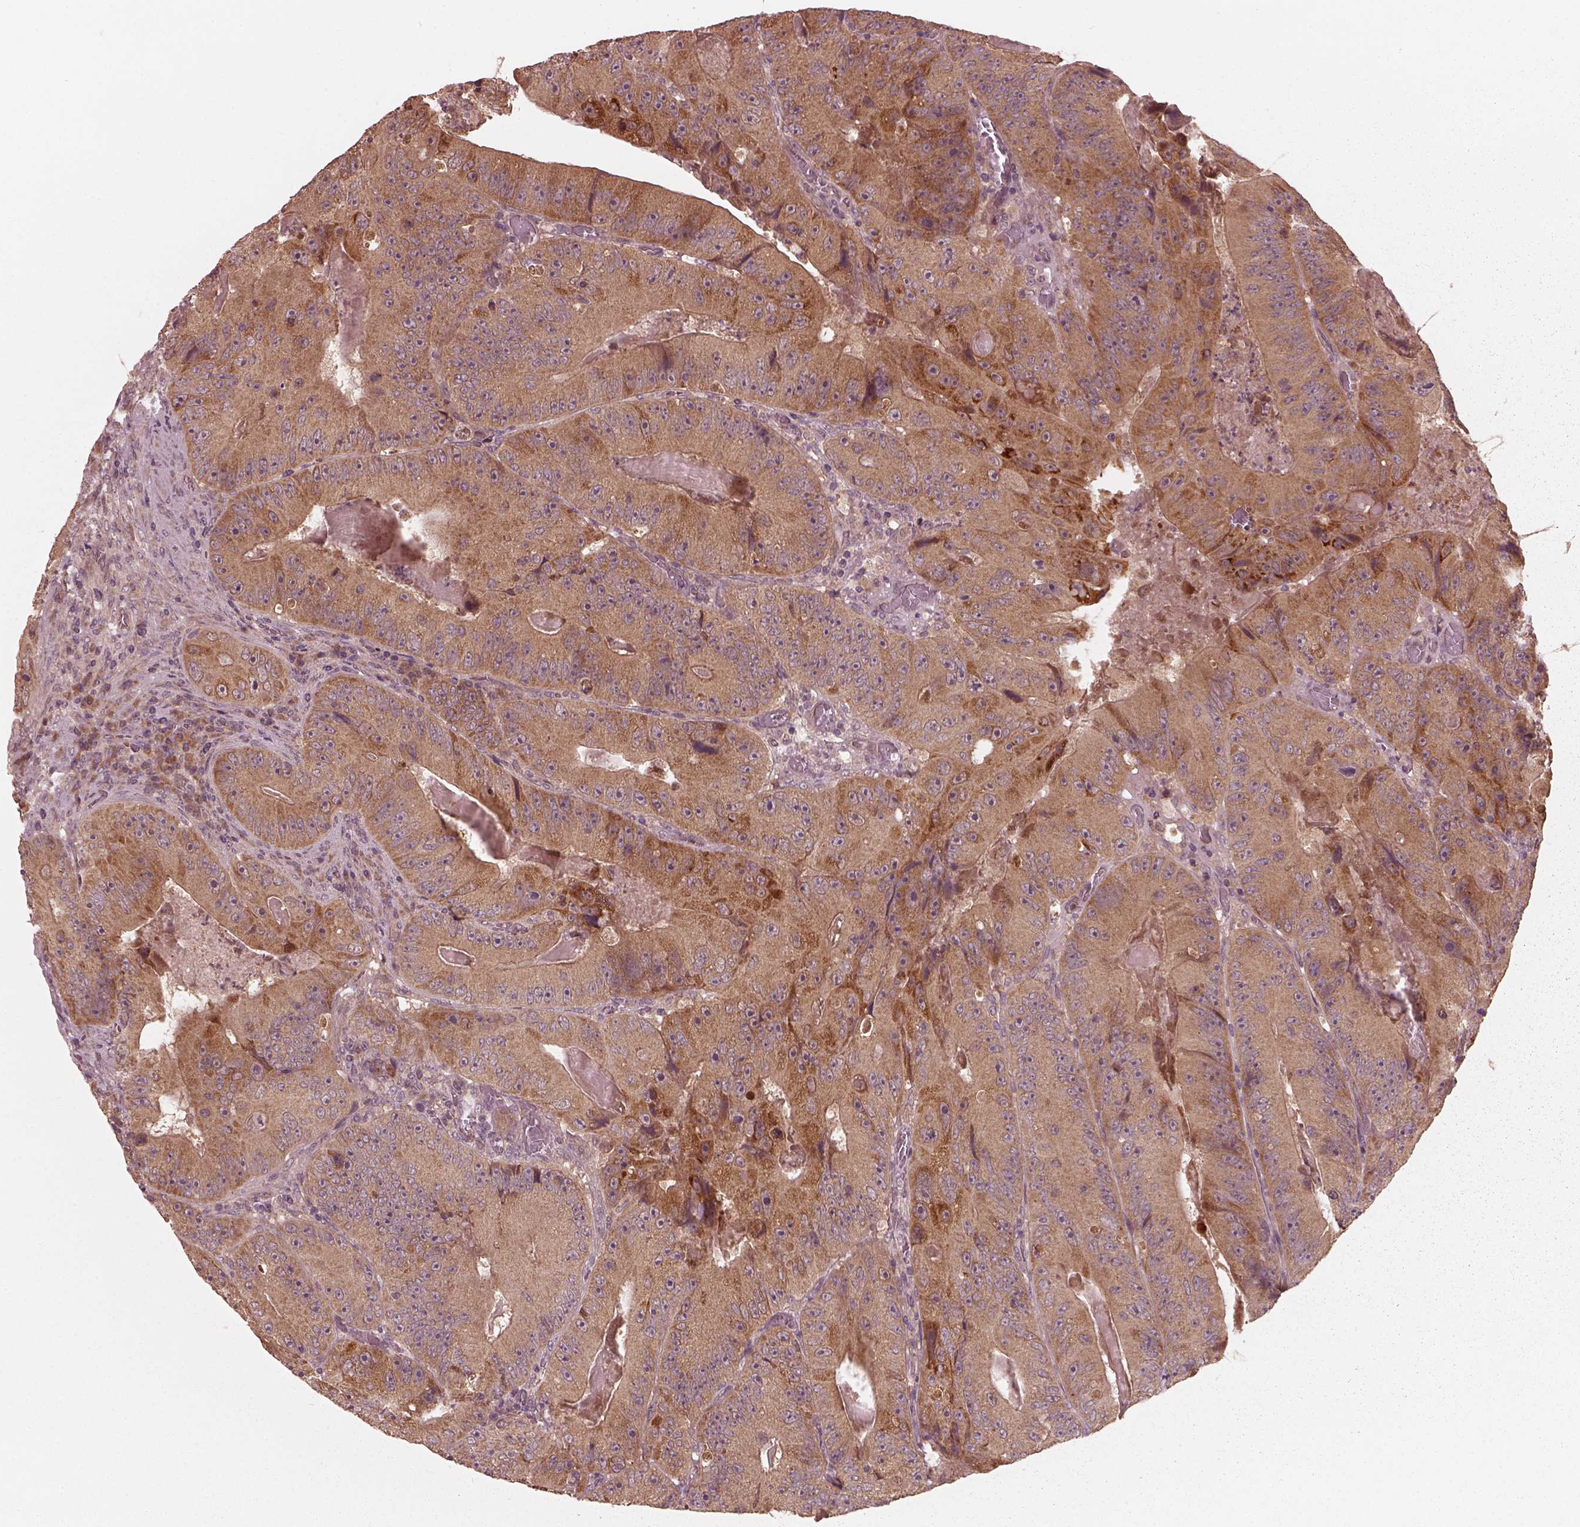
{"staining": {"intensity": "strong", "quantity": "<25%", "location": "cytoplasmic/membranous"}, "tissue": "colorectal cancer", "cell_type": "Tumor cells", "image_type": "cancer", "snomed": [{"axis": "morphology", "description": "Adenocarcinoma, NOS"}, {"axis": "topography", "description": "Colon"}], "caption": "Immunohistochemical staining of human adenocarcinoma (colorectal) reveals medium levels of strong cytoplasmic/membranous expression in approximately <25% of tumor cells.", "gene": "FAF2", "patient": {"sex": "female", "age": 86}}